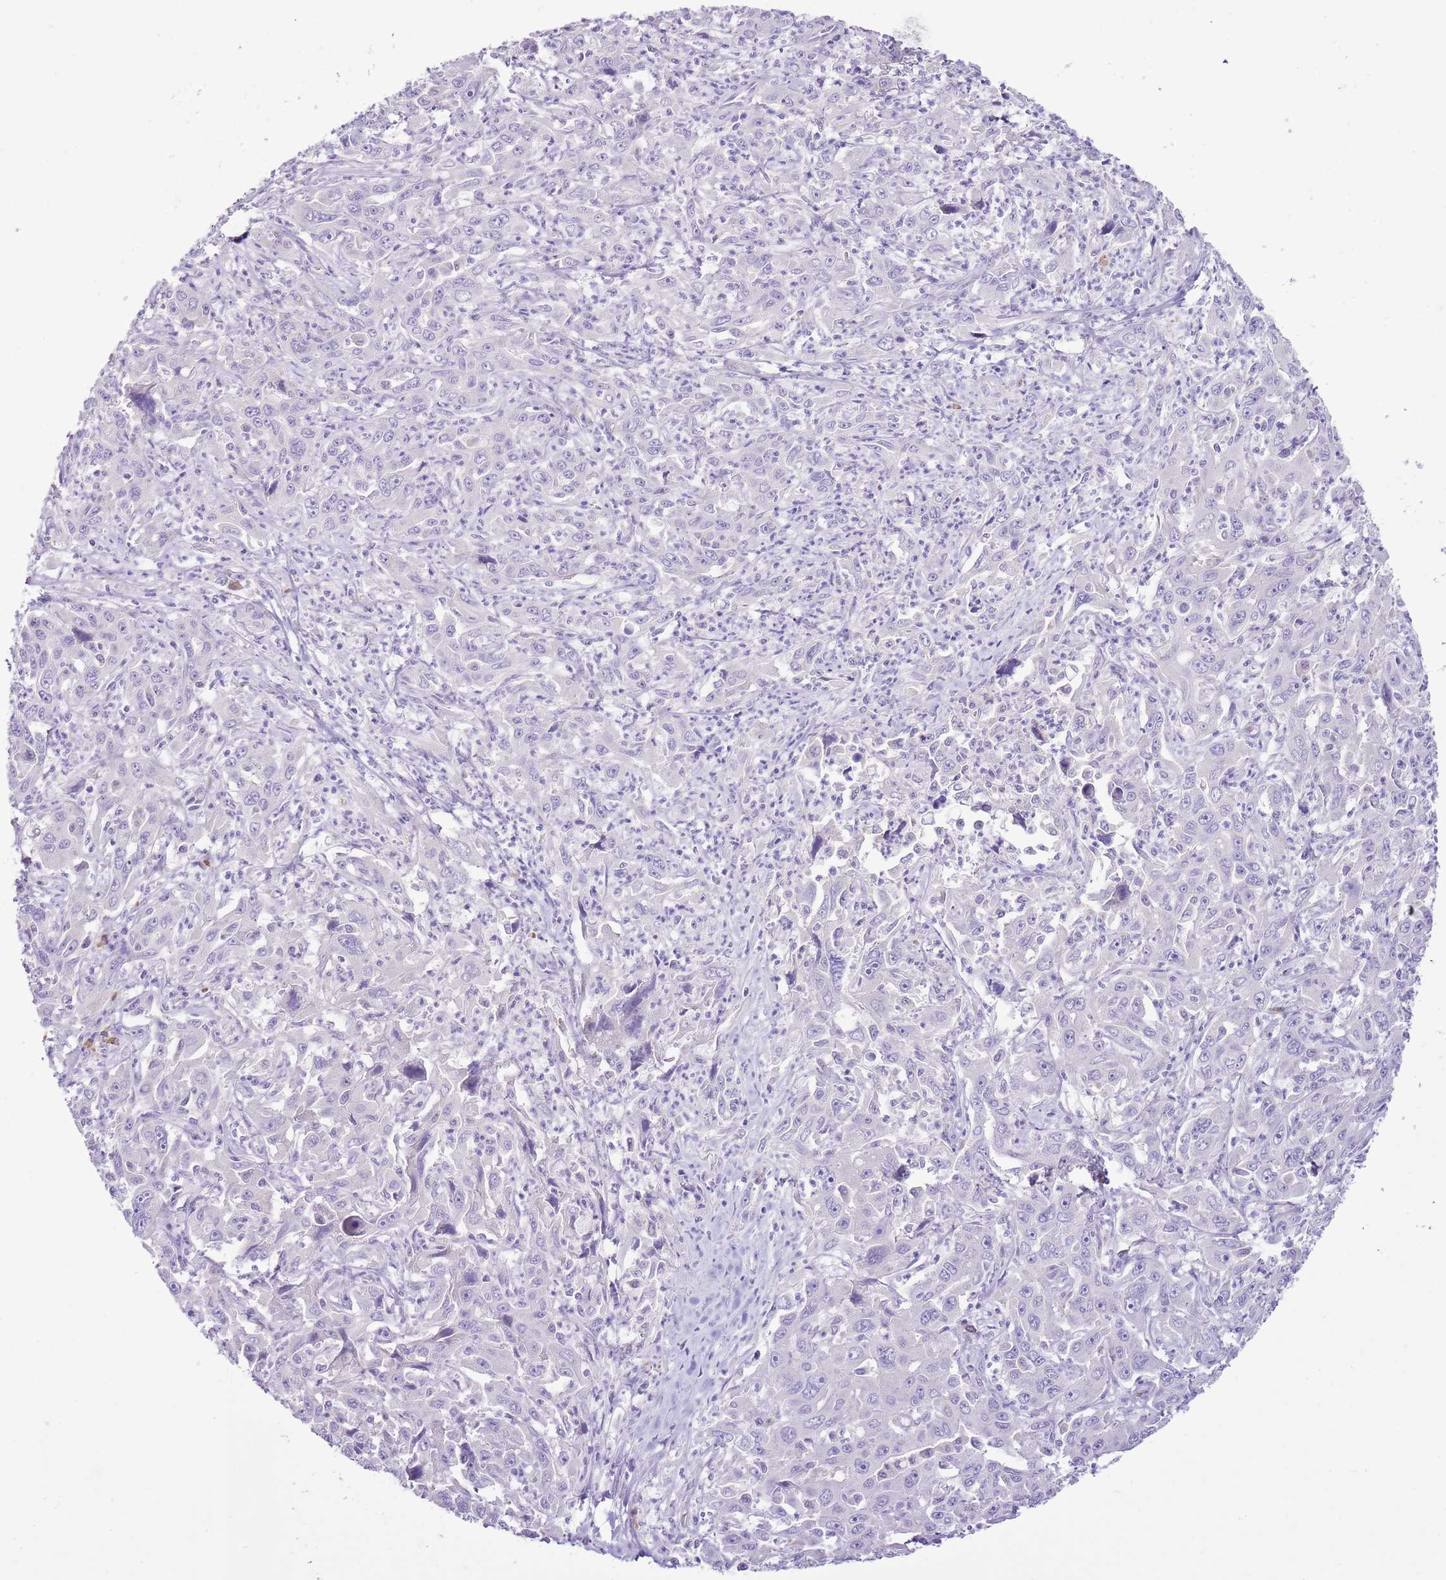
{"staining": {"intensity": "negative", "quantity": "none", "location": "none"}, "tissue": "liver cancer", "cell_type": "Tumor cells", "image_type": "cancer", "snomed": [{"axis": "morphology", "description": "Carcinoma, Hepatocellular, NOS"}, {"axis": "topography", "description": "Liver"}], "caption": "Tumor cells show no significant staining in liver hepatocellular carcinoma.", "gene": "AAR2", "patient": {"sex": "male", "age": 63}}